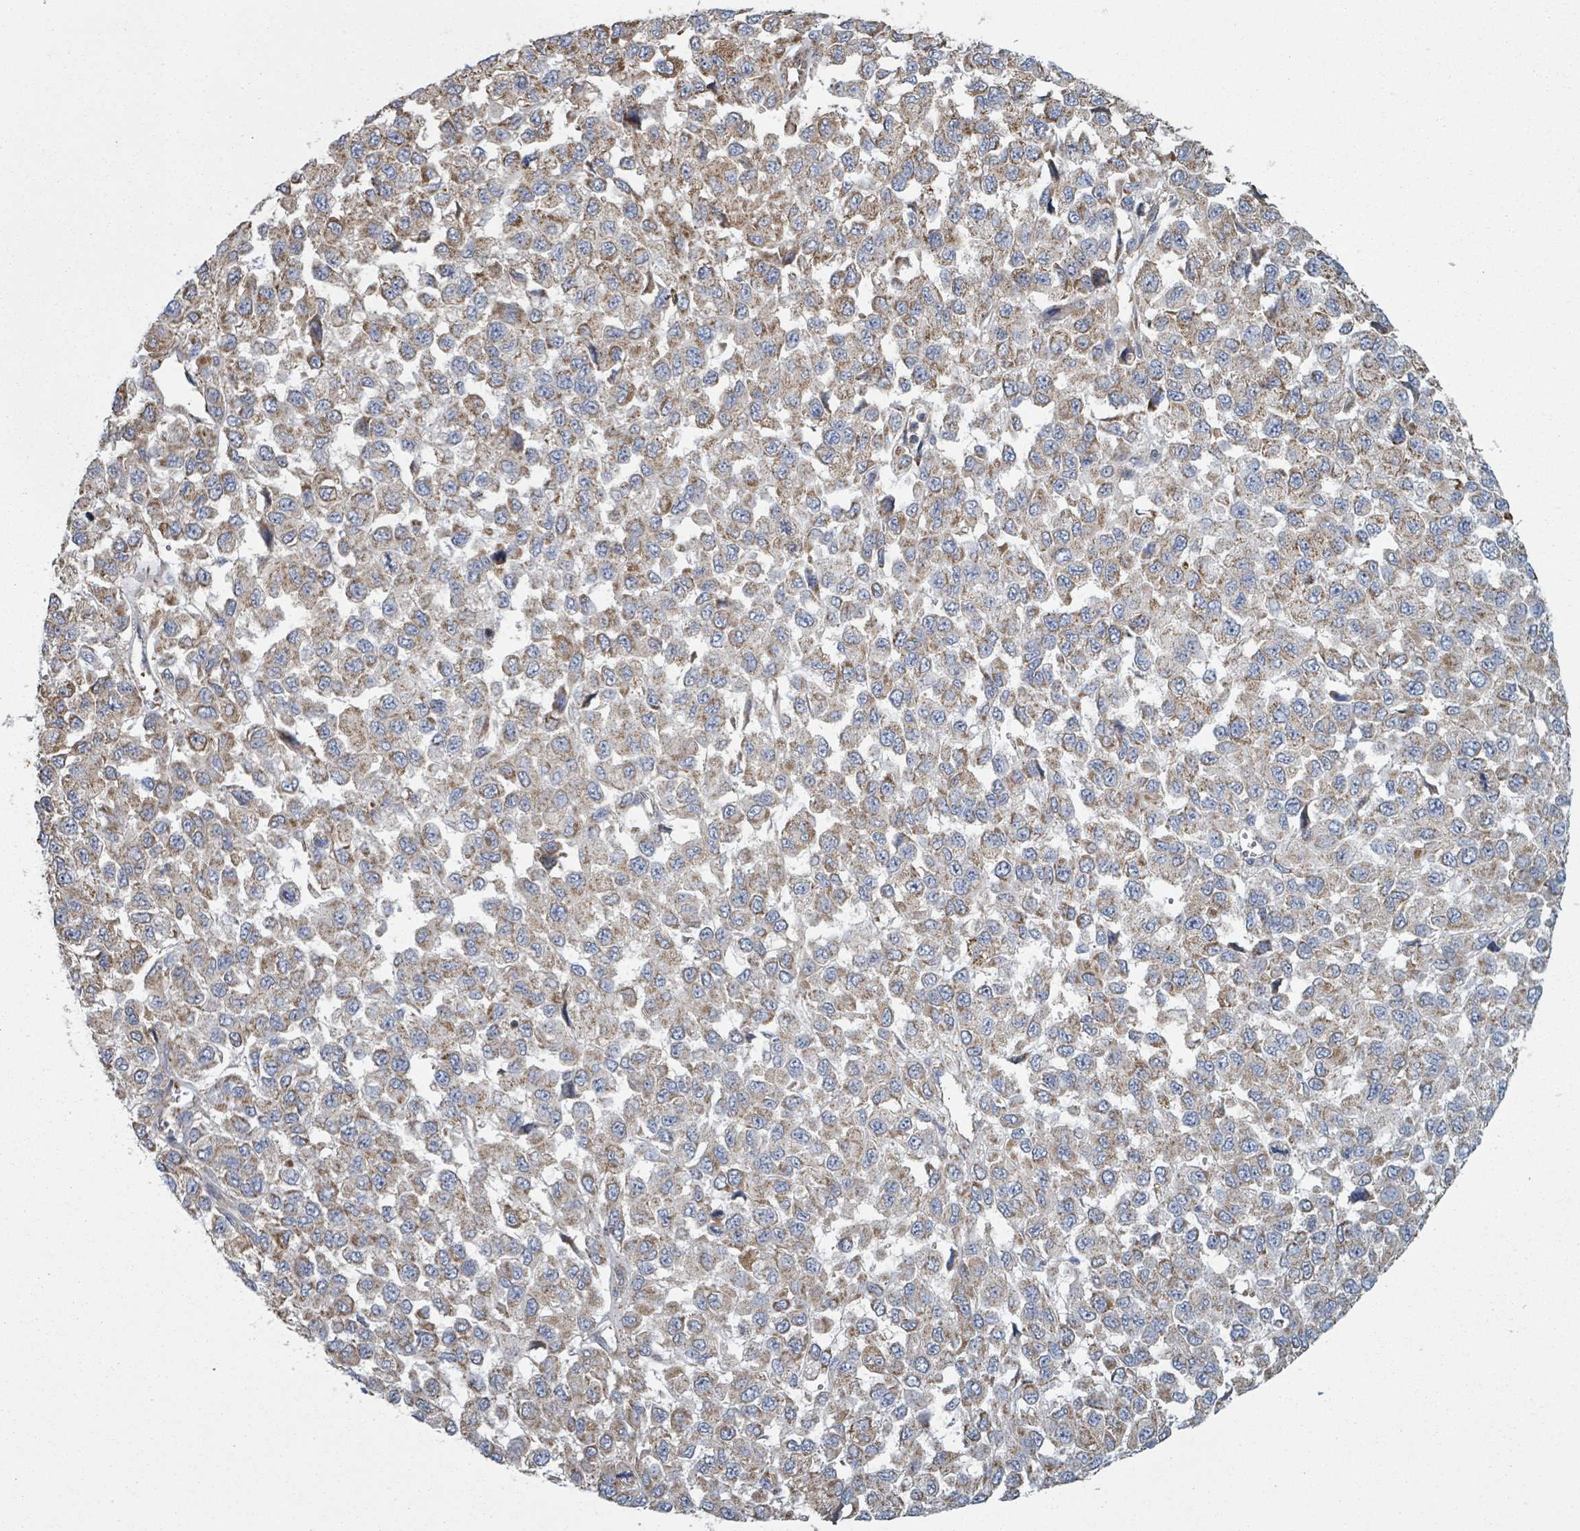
{"staining": {"intensity": "moderate", "quantity": ">75%", "location": "cytoplasmic/membranous"}, "tissue": "melanoma", "cell_type": "Tumor cells", "image_type": "cancer", "snomed": [{"axis": "morphology", "description": "Malignant melanoma, NOS"}, {"axis": "topography", "description": "Skin"}], "caption": "DAB immunohistochemical staining of melanoma exhibits moderate cytoplasmic/membranous protein staining in approximately >75% of tumor cells.", "gene": "ADCK1", "patient": {"sex": "male", "age": 62}}